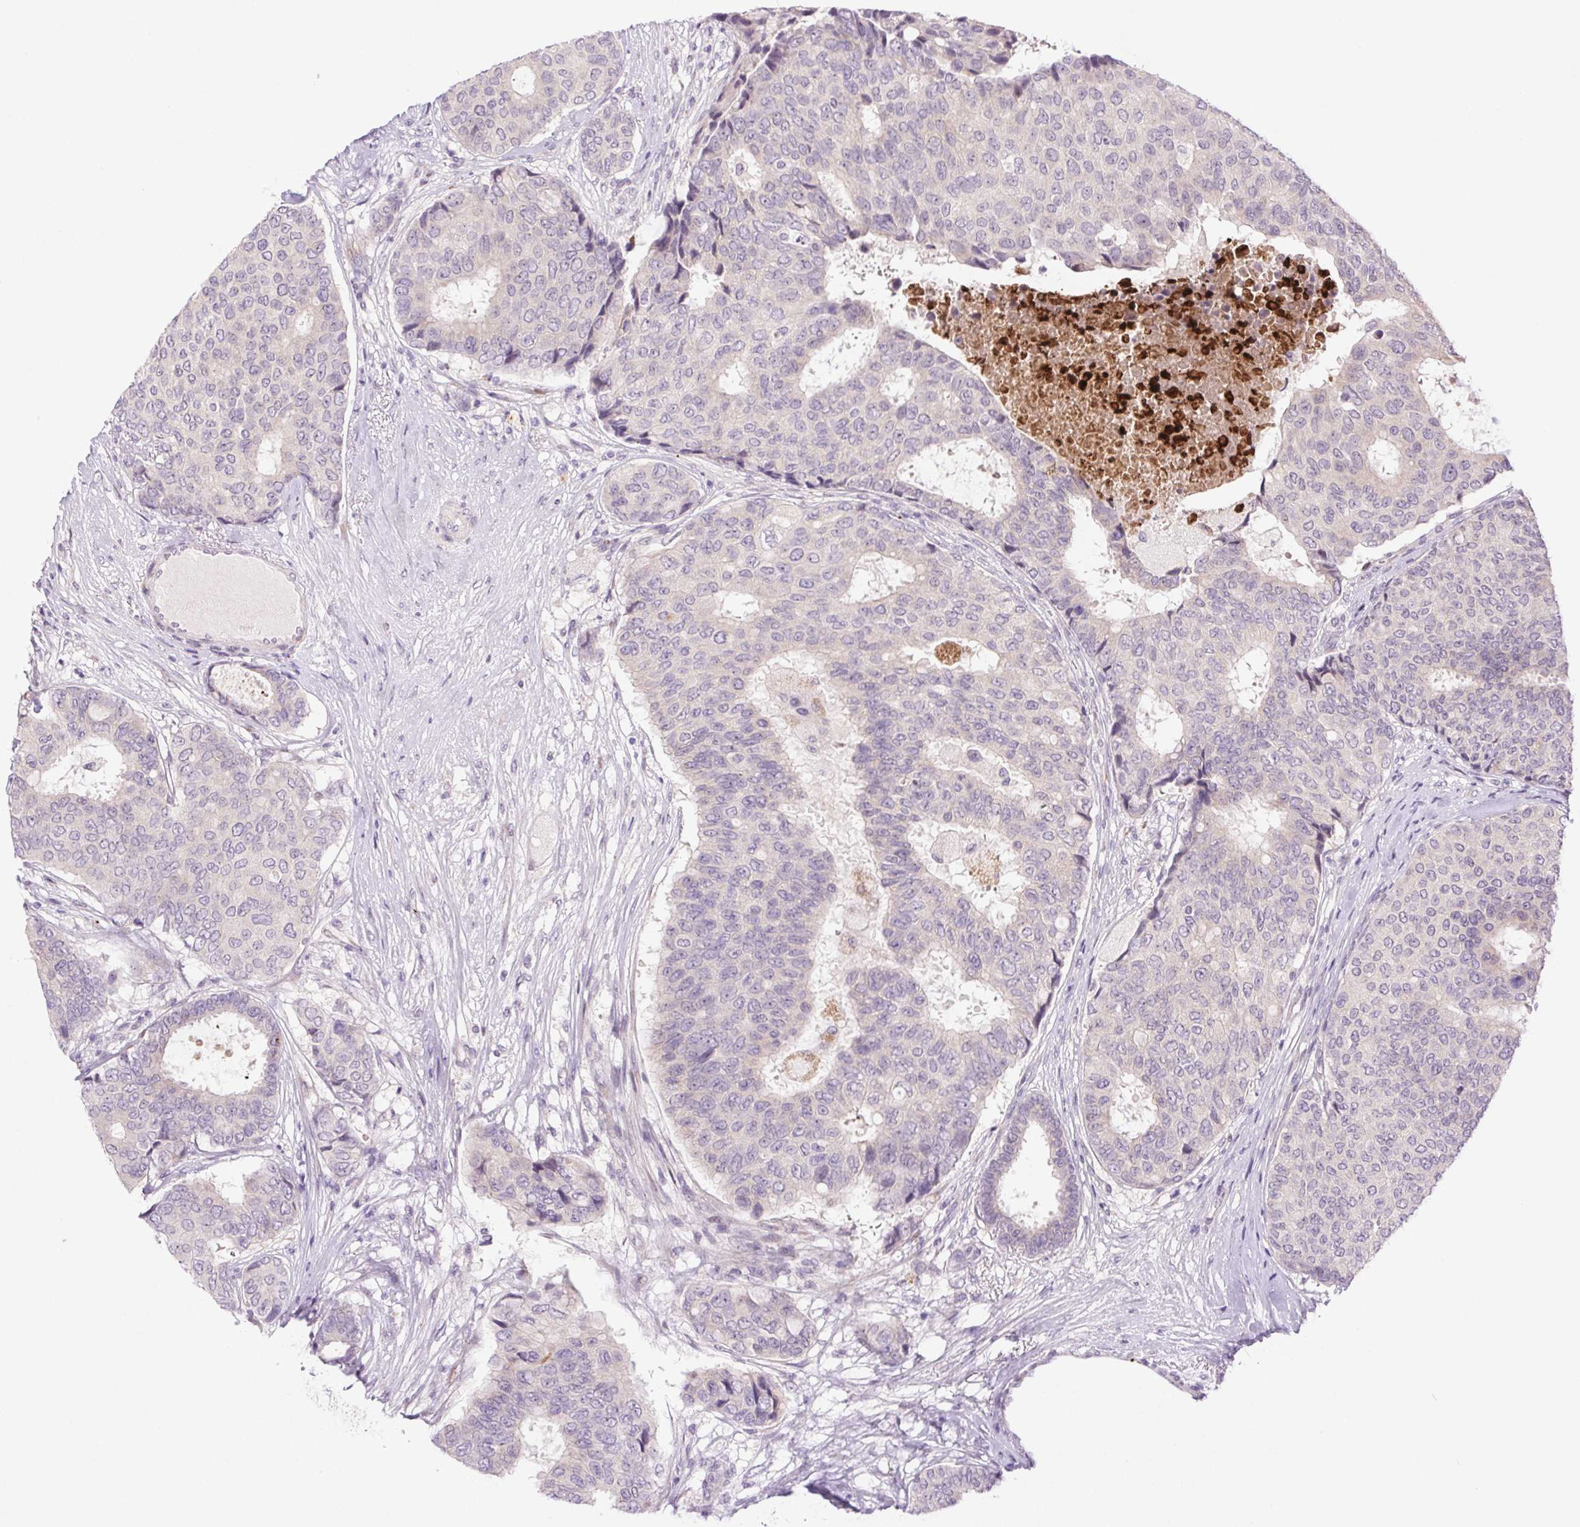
{"staining": {"intensity": "negative", "quantity": "none", "location": "none"}, "tissue": "breast cancer", "cell_type": "Tumor cells", "image_type": "cancer", "snomed": [{"axis": "morphology", "description": "Duct carcinoma"}, {"axis": "topography", "description": "Breast"}], "caption": "This is a histopathology image of immunohistochemistry (IHC) staining of breast cancer (infiltrating ductal carcinoma), which shows no staining in tumor cells.", "gene": "LRRTM1", "patient": {"sex": "female", "age": 75}}